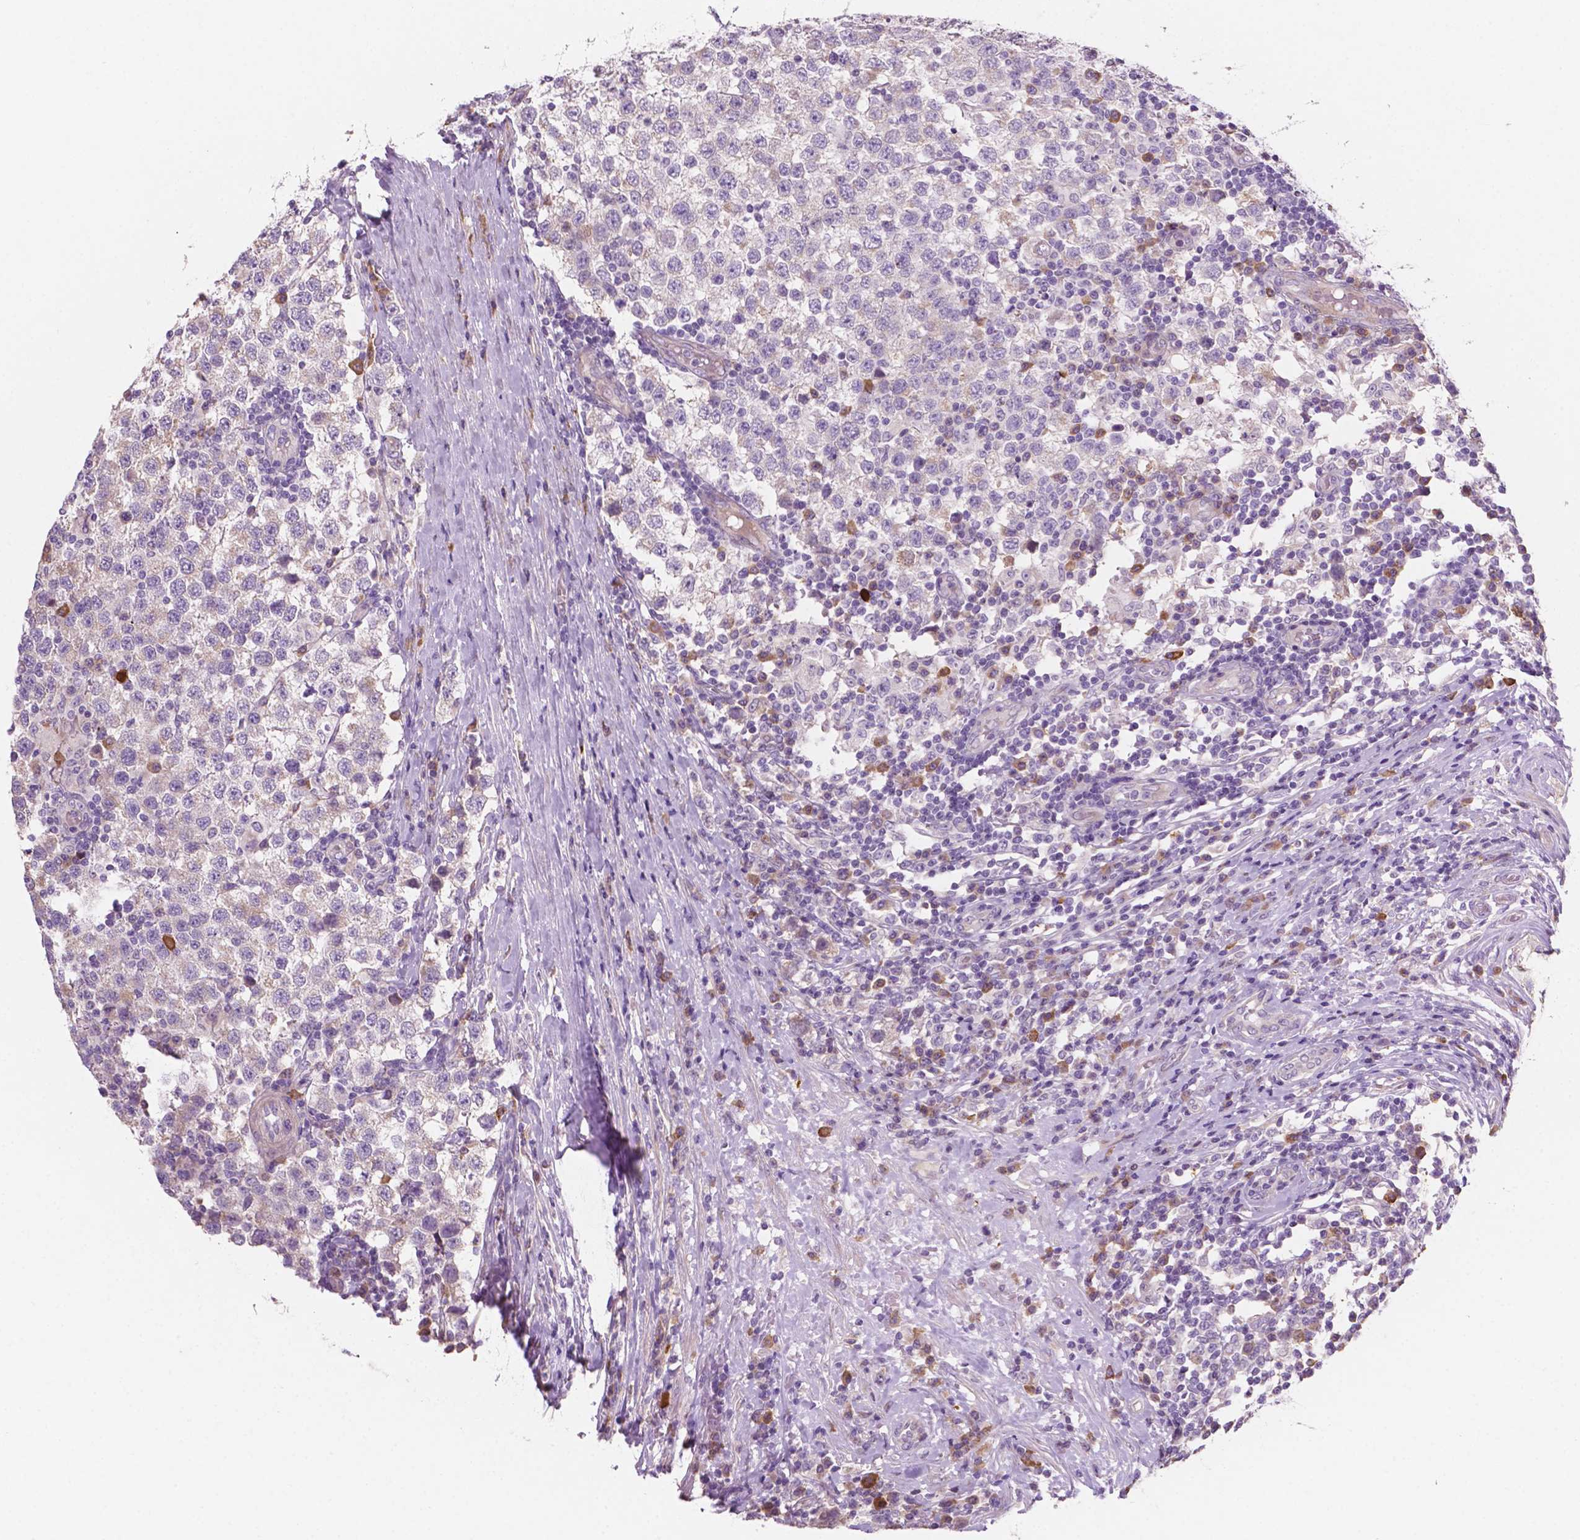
{"staining": {"intensity": "weak", "quantity": "<25%", "location": "cytoplasmic/membranous"}, "tissue": "testis cancer", "cell_type": "Tumor cells", "image_type": "cancer", "snomed": [{"axis": "morphology", "description": "Seminoma, NOS"}, {"axis": "topography", "description": "Testis"}], "caption": "Immunohistochemistry histopathology image of neoplastic tissue: human seminoma (testis) stained with DAB shows no significant protein positivity in tumor cells.", "gene": "LRP1B", "patient": {"sex": "male", "age": 34}}